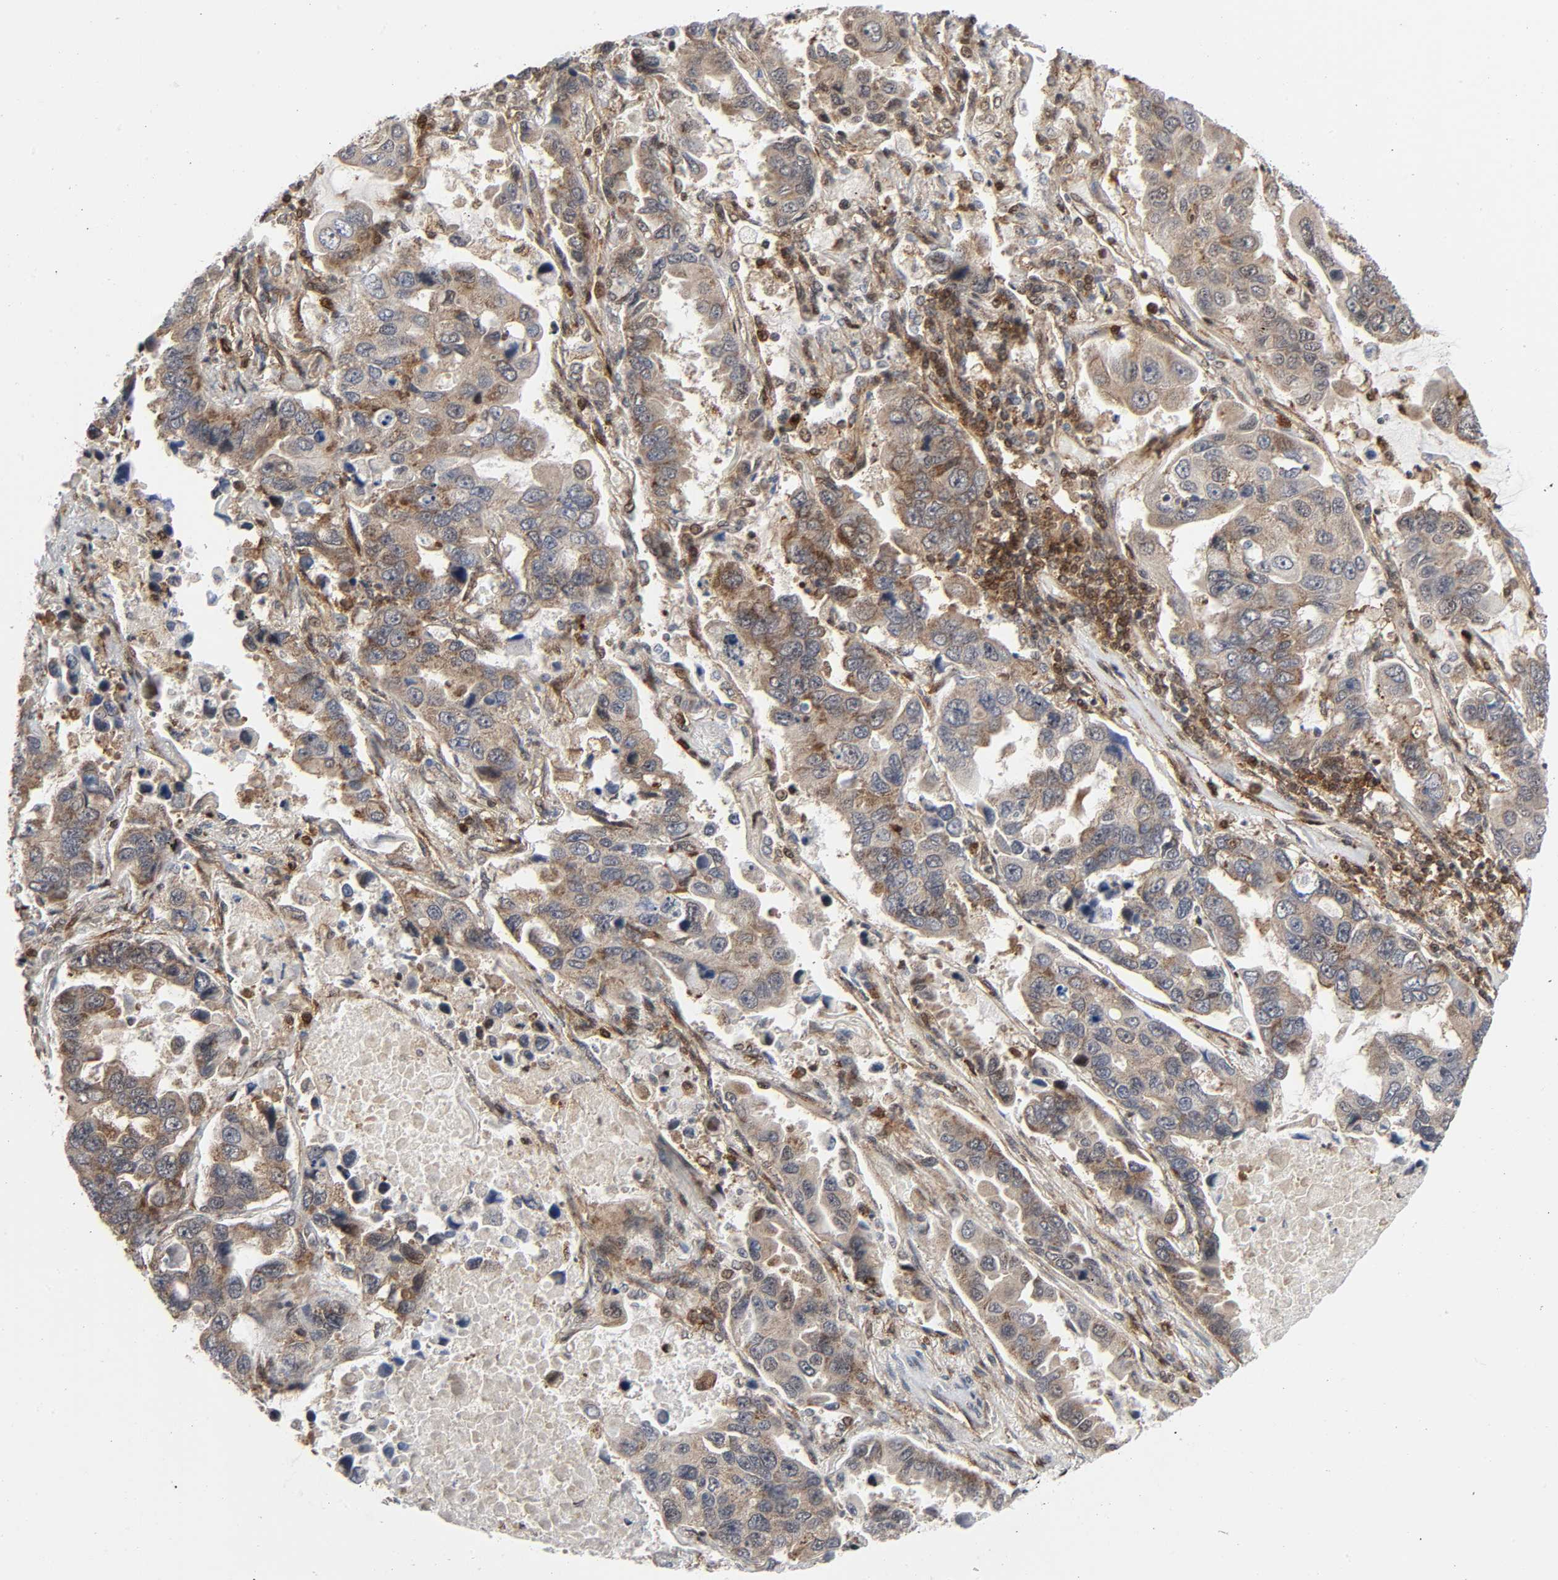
{"staining": {"intensity": "moderate", "quantity": "25%-75%", "location": "cytoplasmic/membranous"}, "tissue": "lung cancer", "cell_type": "Tumor cells", "image_type": "cancer", "snomed": [{"axis": "morphology", "description": "Adenocarcinoma, NOS"}, {"axis": "topography", "description": "Lung"}], "caption": "A high-resolution histopathology image shows immunohistochemistry (IHC) staining of lung adenocarcinoma, which exhibits moderate cytoplasmic/membranous staining in approximately 25%-75% of tumor cells. The protein of interest is stained brown, and the nuclei are stained in blue (DAB IHC with brightfield microscopy, high magnification).", "gene": "MAPK1", "patient": {"sex": "male", "age": 64}}